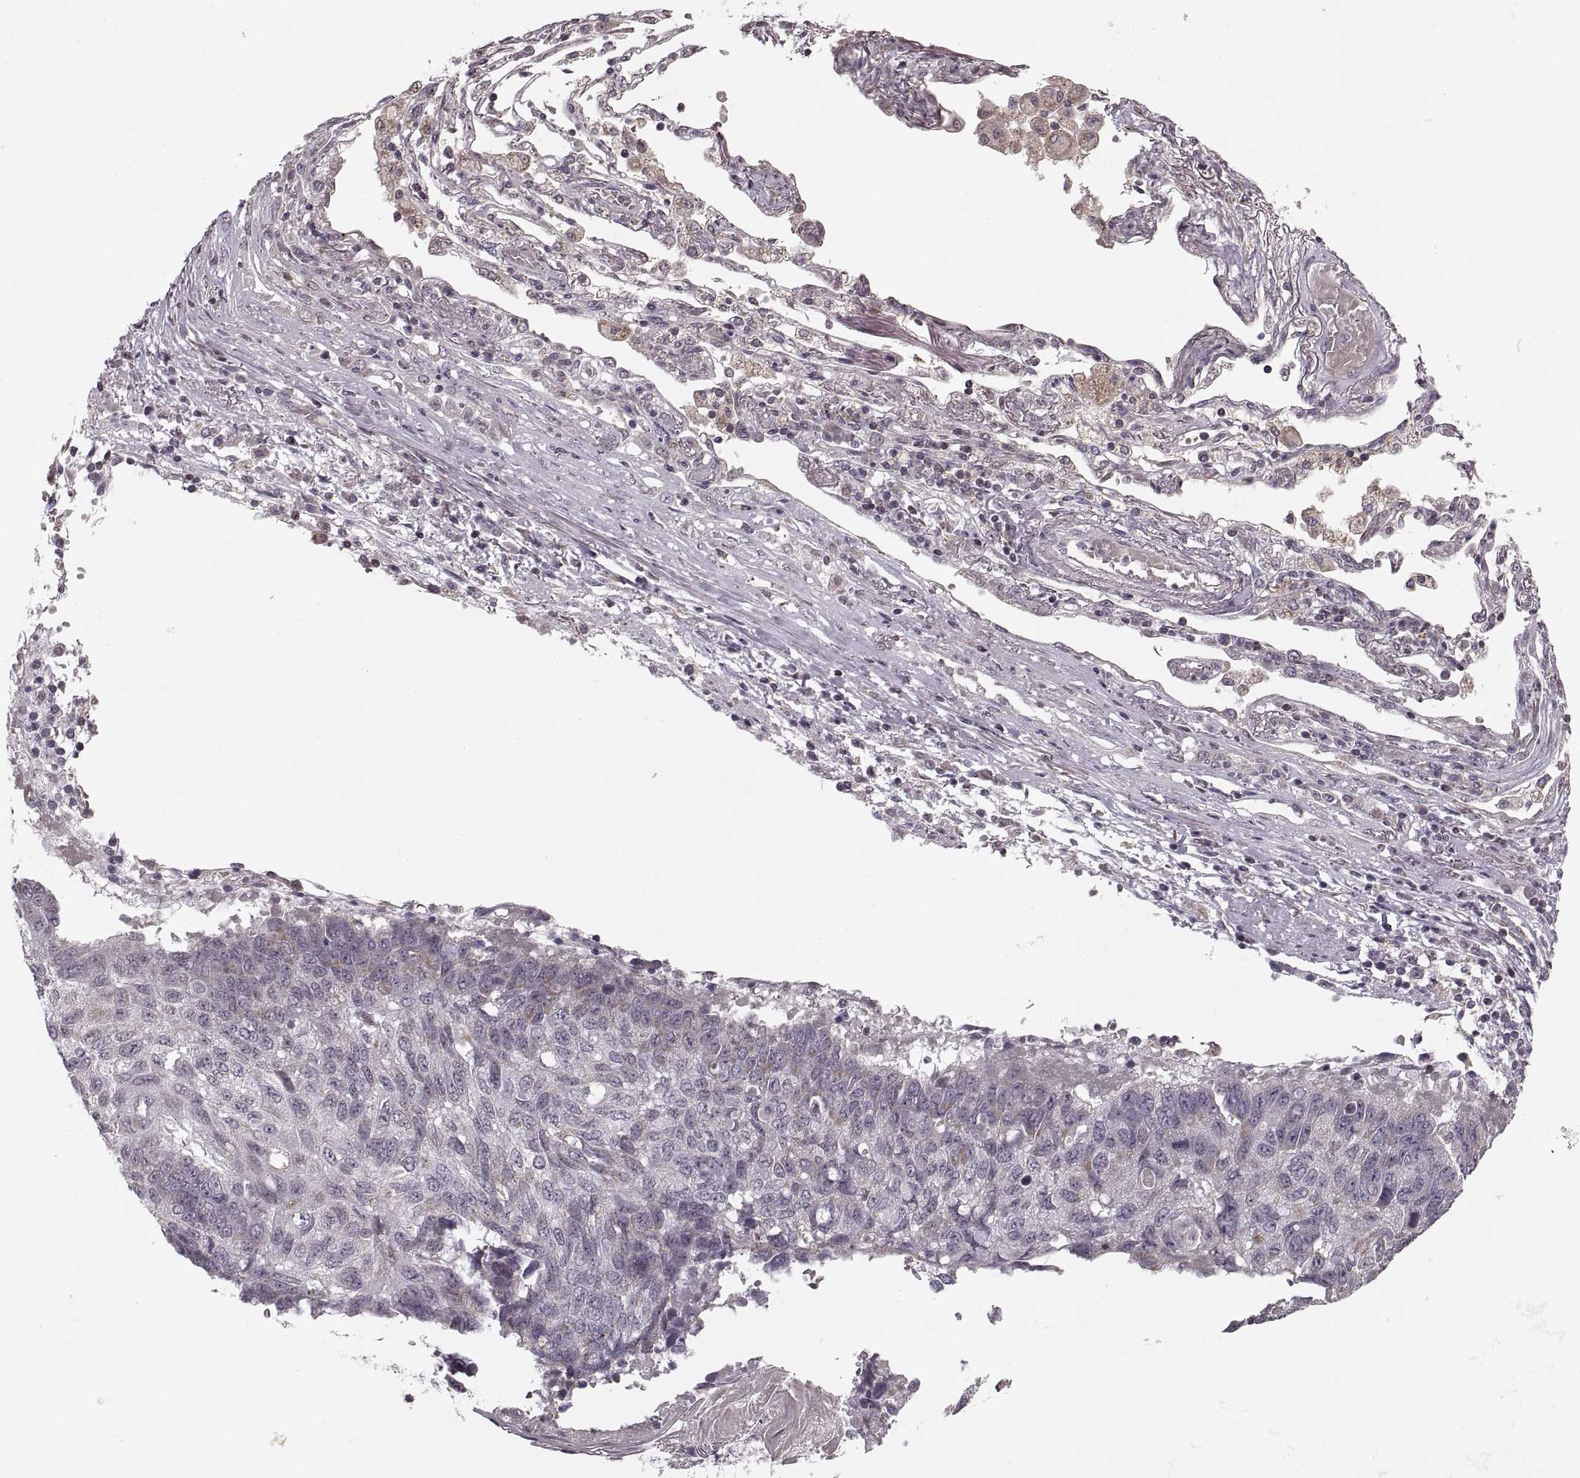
{"staining": {"intensity": "negative", "quantity": "none", "location": "none"}, "tissue": "lung cancer", "cell_type": "Tumor cells", "image_type": "cancer", "snomed": [{"axis": "morphology", "description": "Squamous cell carcinoma, NOS"}, {"axis": "topography", "description": "Lung"}], "caption": "This is an immunohistochemistry photomicrograph of human squamous cell carcinoma (lung). There is no staining in tumor cells.", "gene": "ASIC3", "patient": {"sex": "male", "age": 73}}